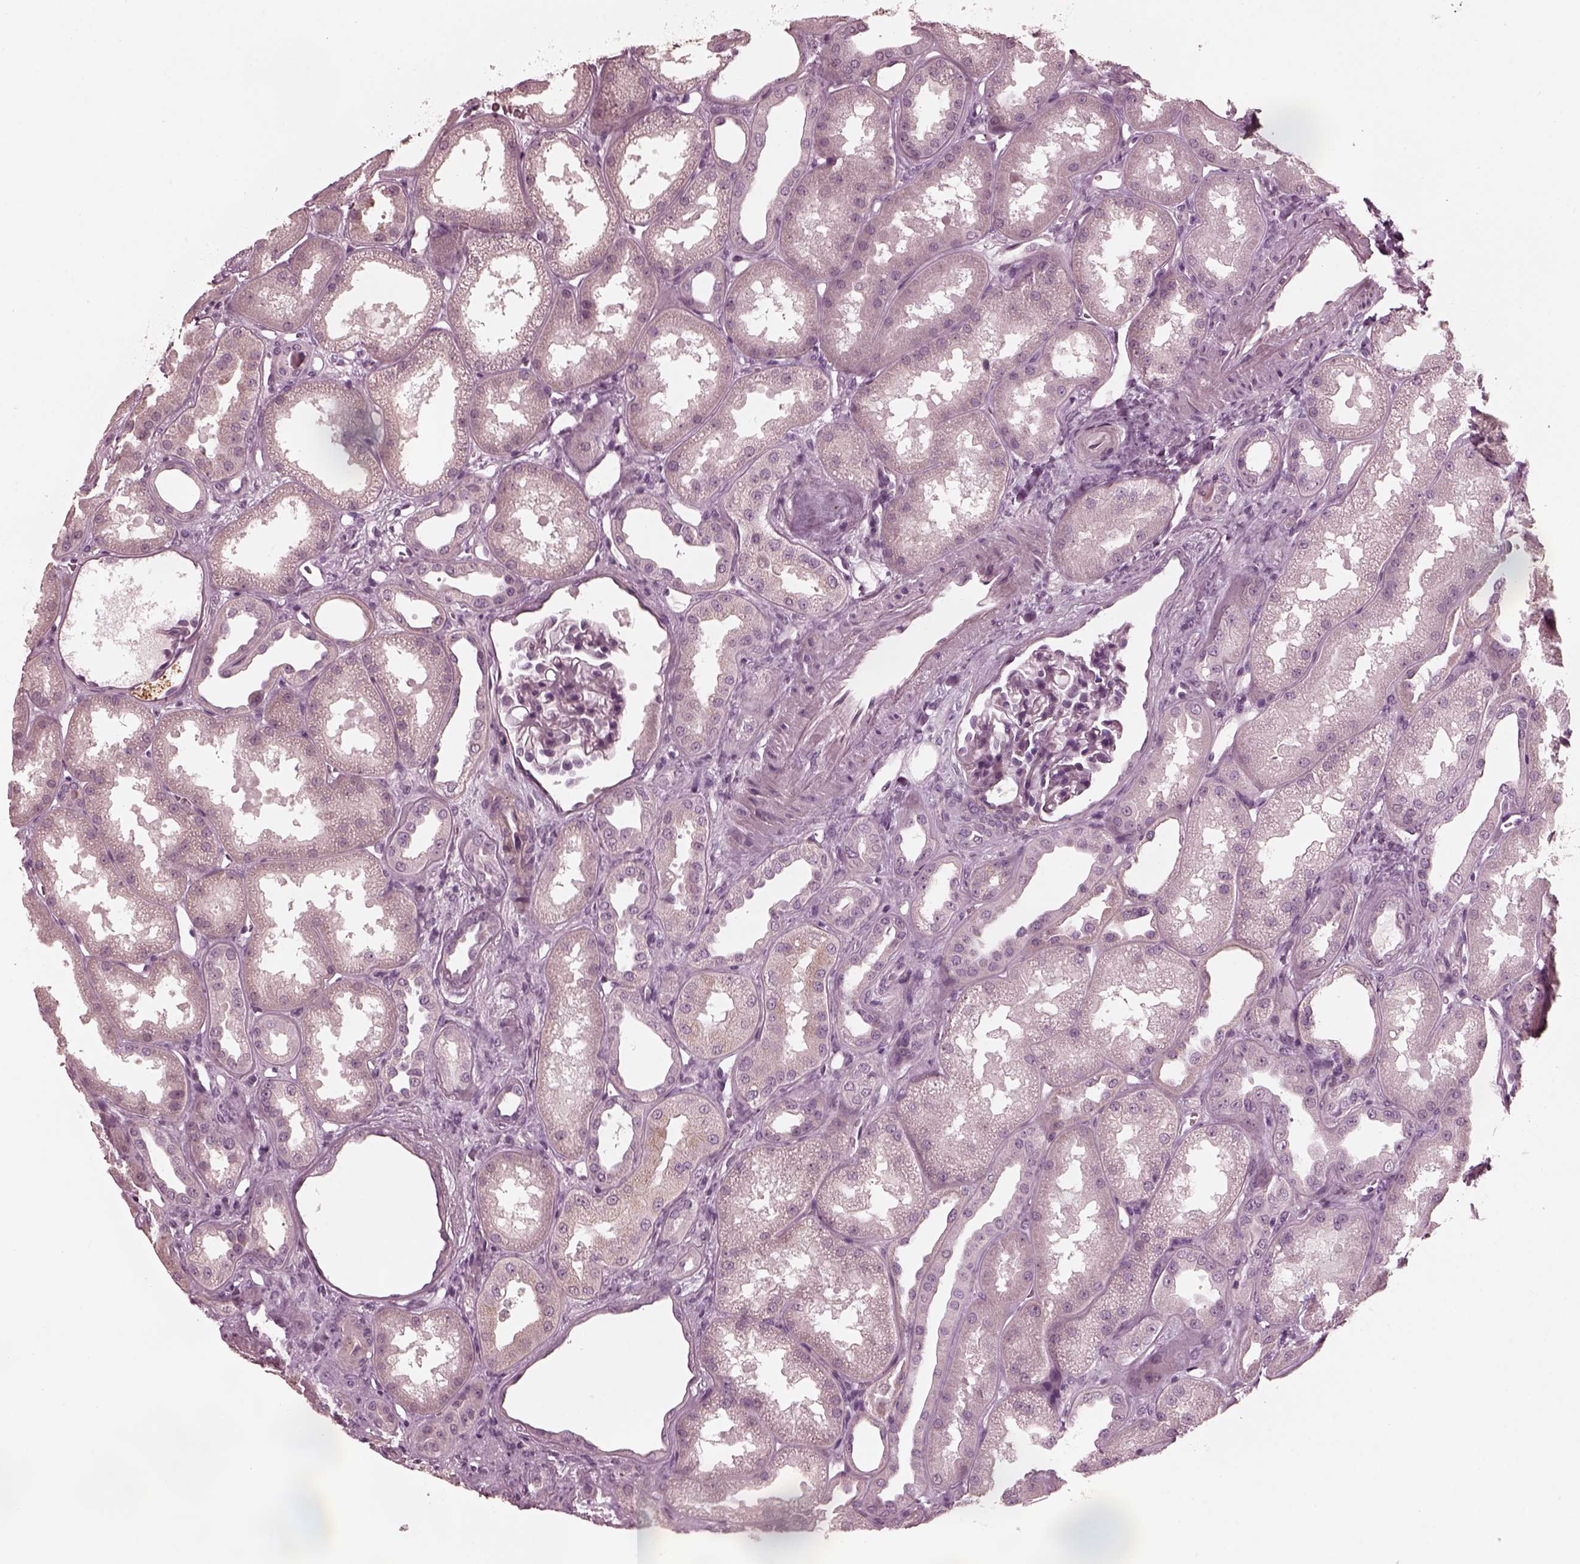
{"staining": {"intensity": "negative", "quantity": "none", "location": "none"}, "tissue": "kidney", "cell_type": "Cells in glomeruli", "image_type": "normal", "snomed": [{"axis": "morphology", "description": "Normal tissue, NOS"}, {"axis": "topography", "description": "Kidney"}], "caption": "The immunohistochemistry (IHC) image has no significant positivity in cells in glomeruli of kidney.", "gene": "KIF6", "patient": {"sex": "male", "age": 61}}